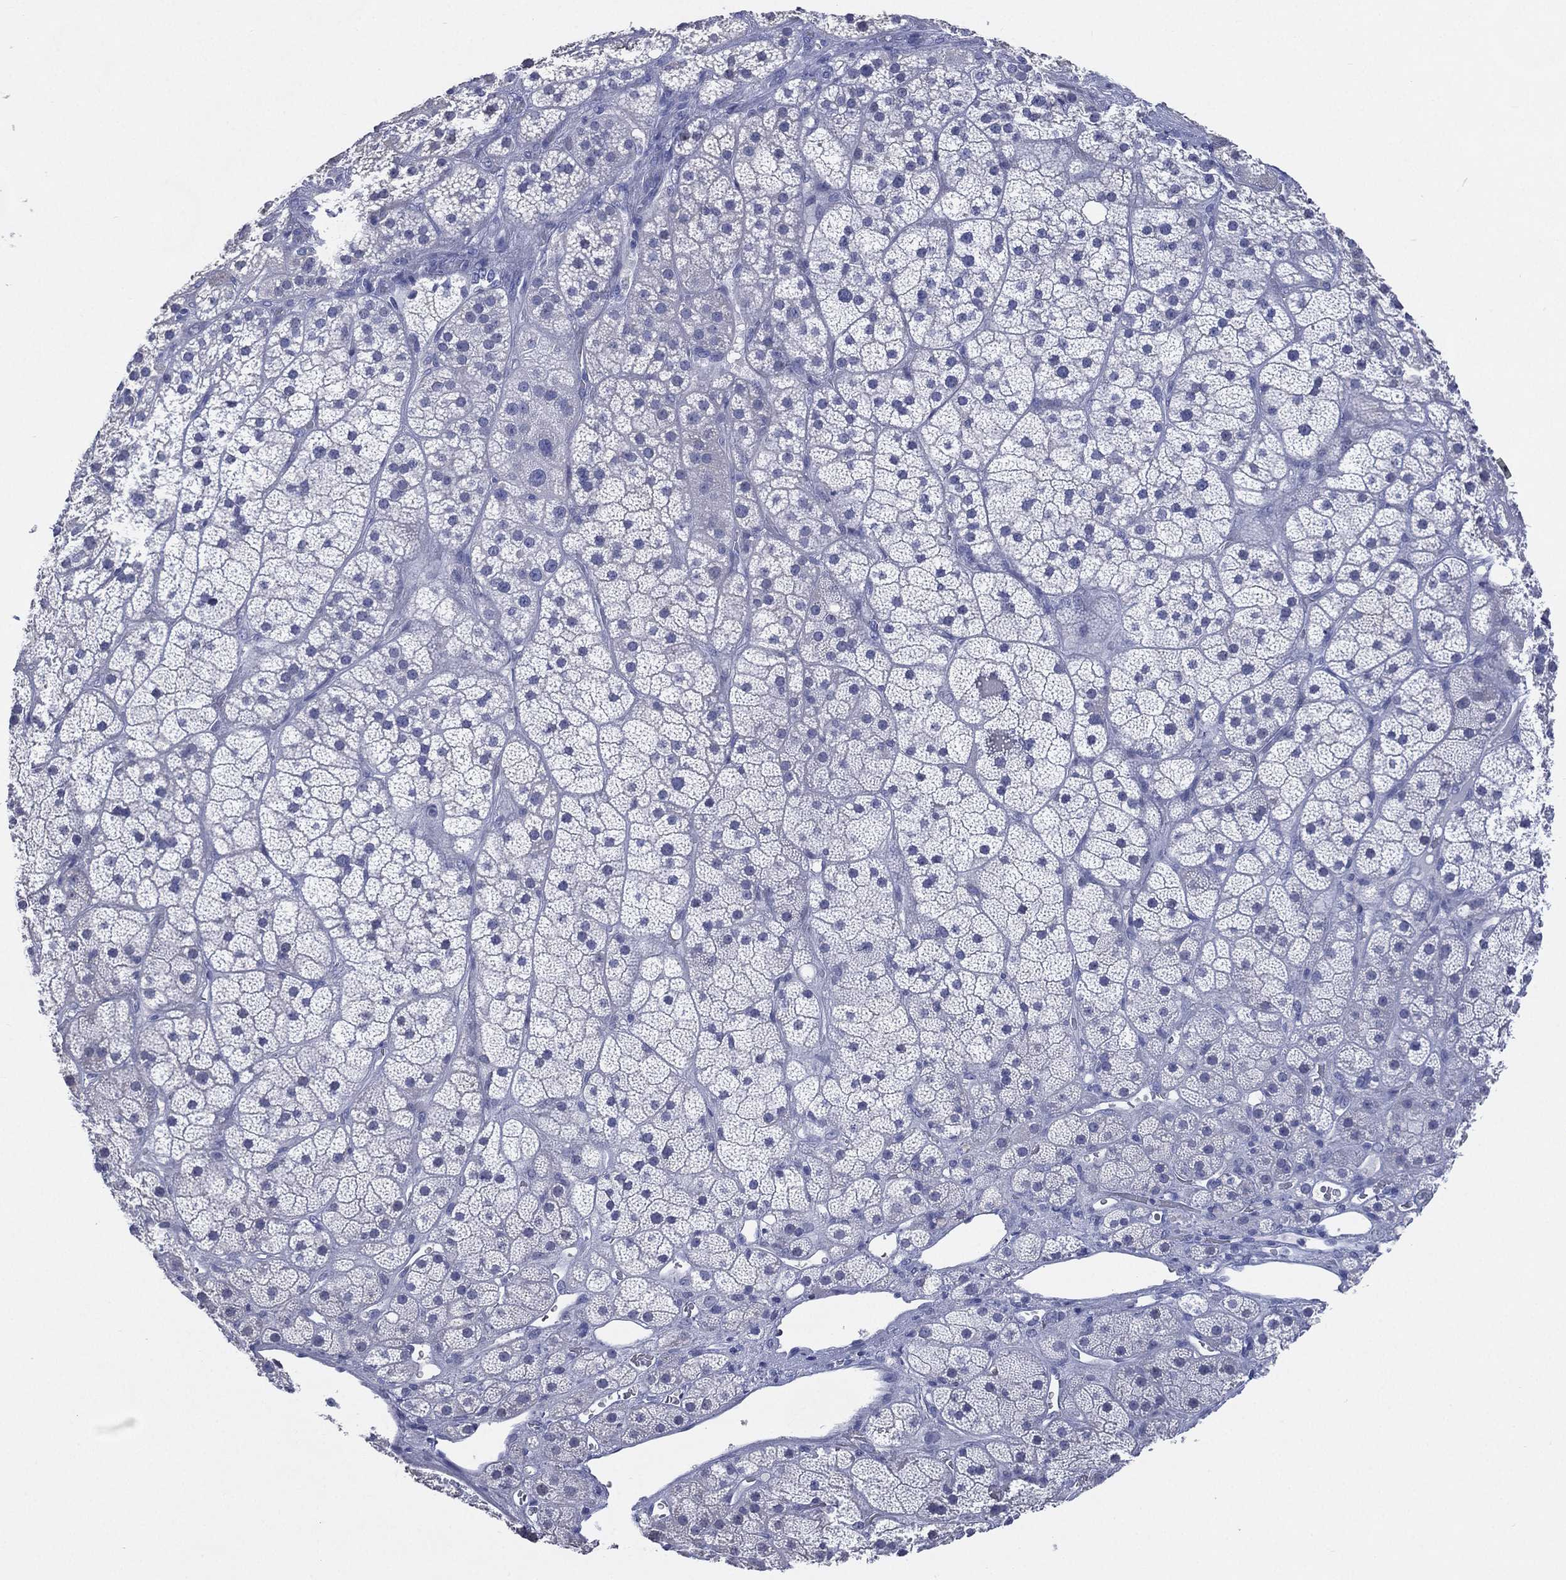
{"staining": {"intensity": "negative", "quantity": "none", "location": "none"}, "tissue": "adrenal gland", "cell_type": "Glandular cells", "image_type": "normal", "snomed": [{"axis": "morphology", "description": "Normal tissue, NOS"}, {"axis": "topography", "description": "Adrenal gland"}], "caption": "Histopathology image shows no significant protein positivity in glandular cells of unremarkable adrenal gland. (DAB (3,3'-diaminobenzidine) immunohistochemistry visualized using brightfield microscopy, high magnification).", "gene": "TMEM247", "patient": {"sex": "male", "age": 57}}